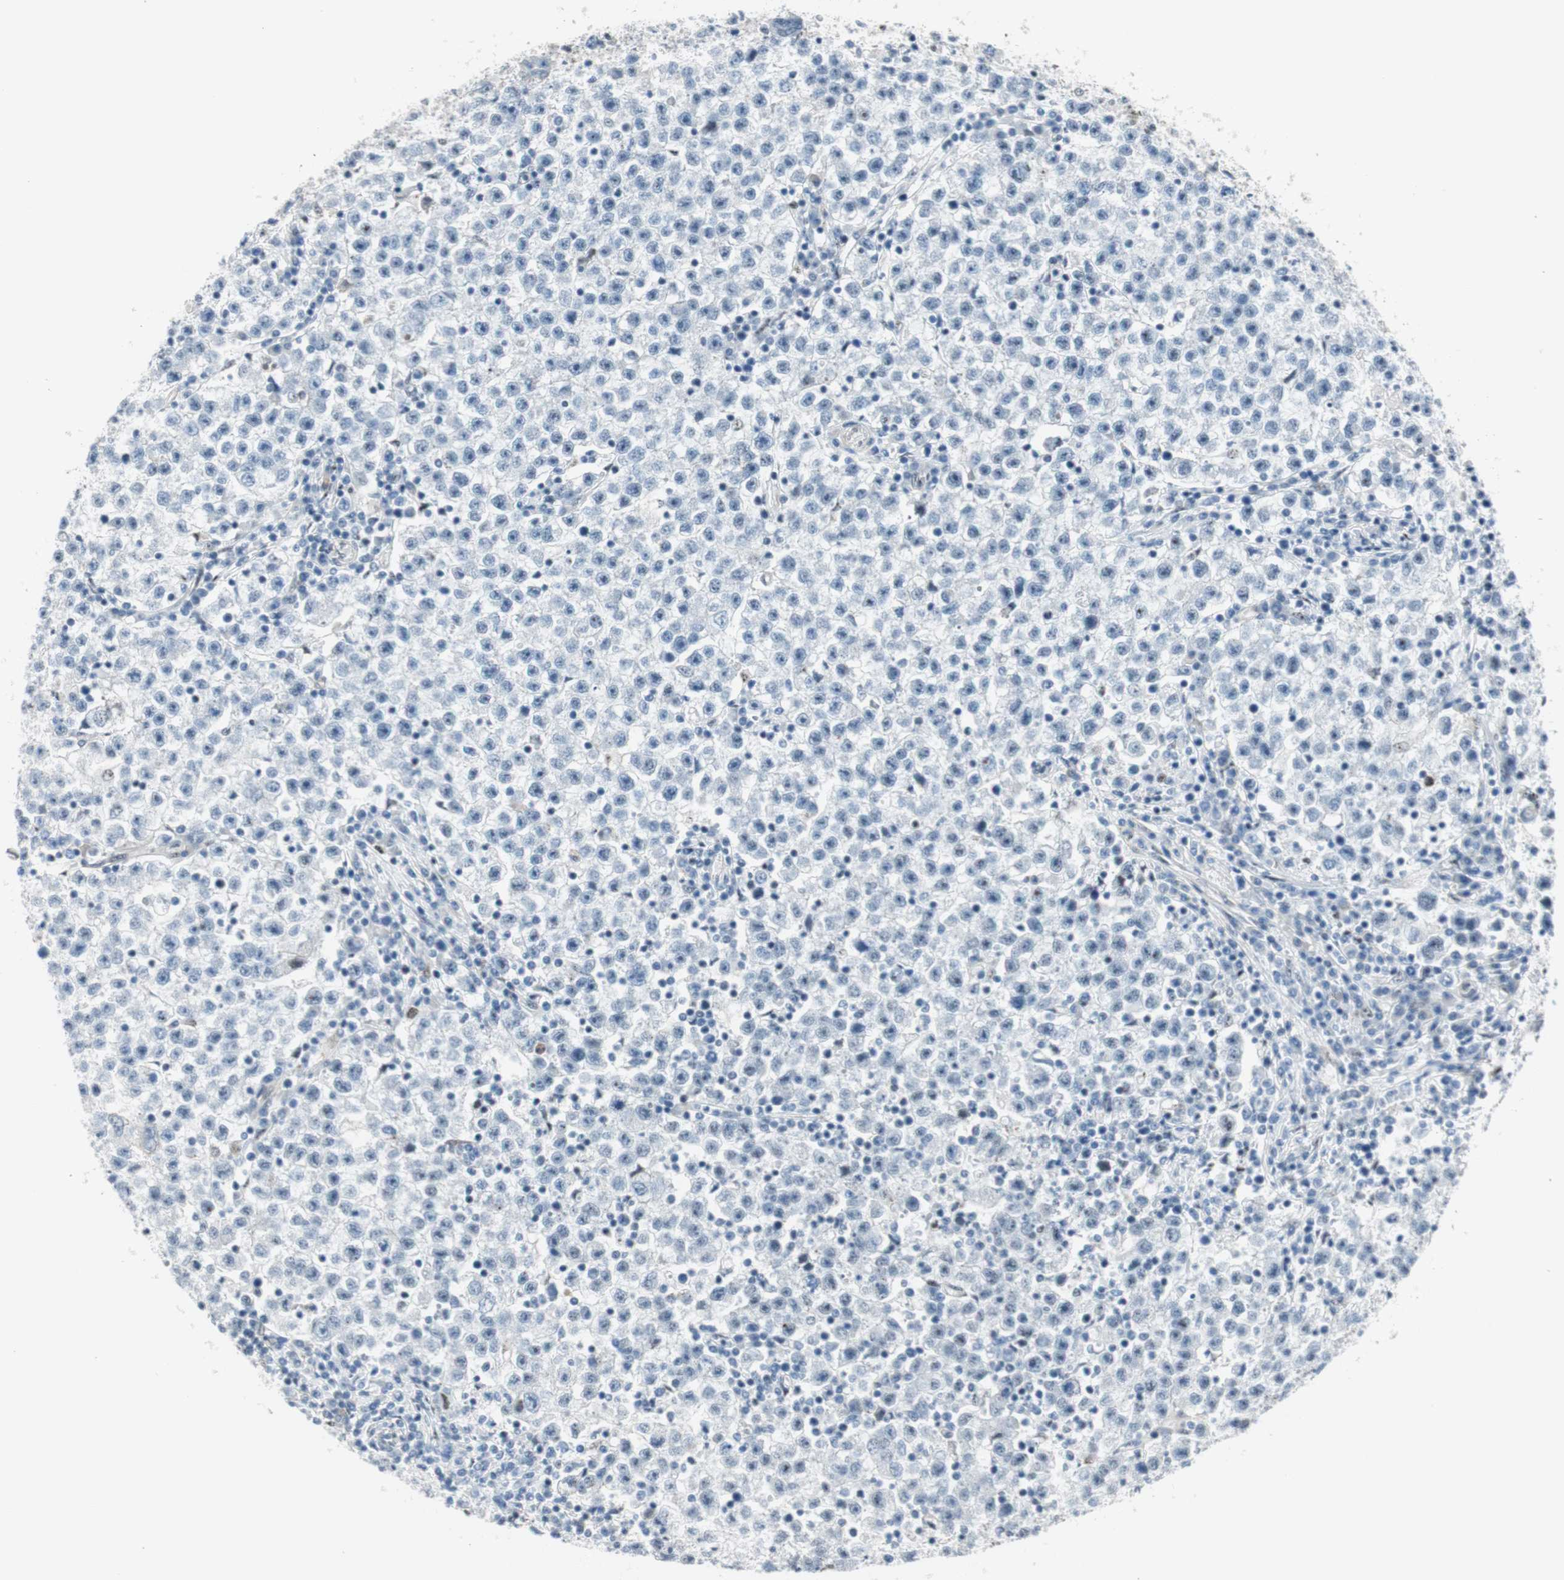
{"staining": {"intensity": "negative", "quantity": "none", "location": "none"}, "tissue": "testis cancer", "cell_type": "Tumor cells", "image_type": "cancer", "snomed": [{"axis": "morphology", "description": "Seminoma, NOS"}, {"axis": "topography", "description": "Testis"}], "caption": "Testis cancer stained for a protein using immunohistochemistry reveals no positivity tumor cells.", "gene": "PML", "patient": {"sex": "male", "age": 22}}